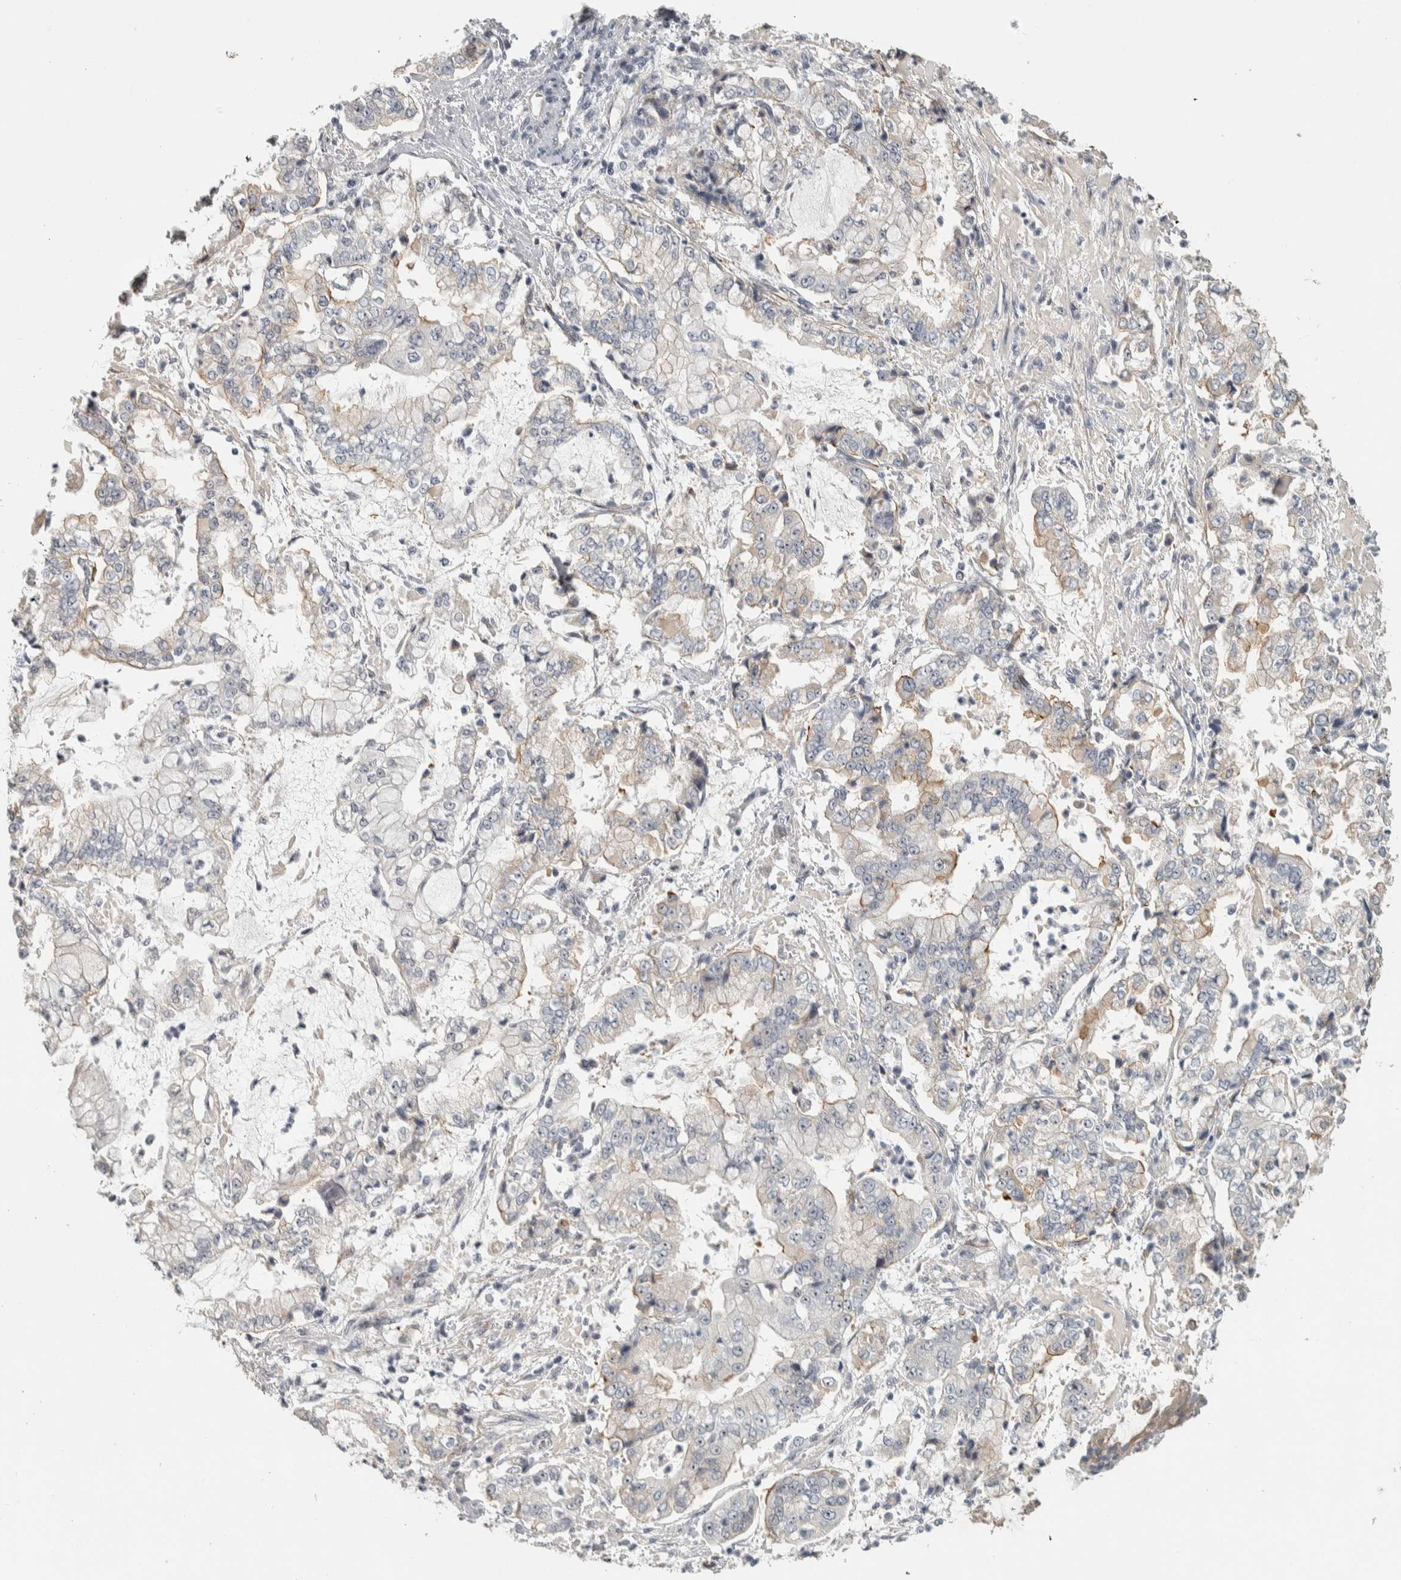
{"staining": {"intensity": "weak", "quantity": "<25%", "location": "cytoplasmic/membranous"}, "tissue": "stomach cancer", "cell_type": "Tumor cells", "image_type": "cancer", "snomed": [{"axis": "morphology", "description": "Adenocarcinoma, NOS"}, {"axis": "topography", "description": "Stomach"}], "caption": "Immunohistochemistry image of neoplastic tissue: human stomach cancer (adenocarcinoma) stained with DAB exhibits no significant protein positivity in tumor cells. The staining is performed using DAB brown chromogen with nuclei counter-stained in using hematoxylin.", "gene": "DCAF10", "patient": {"sex": "male", "age": 76}}